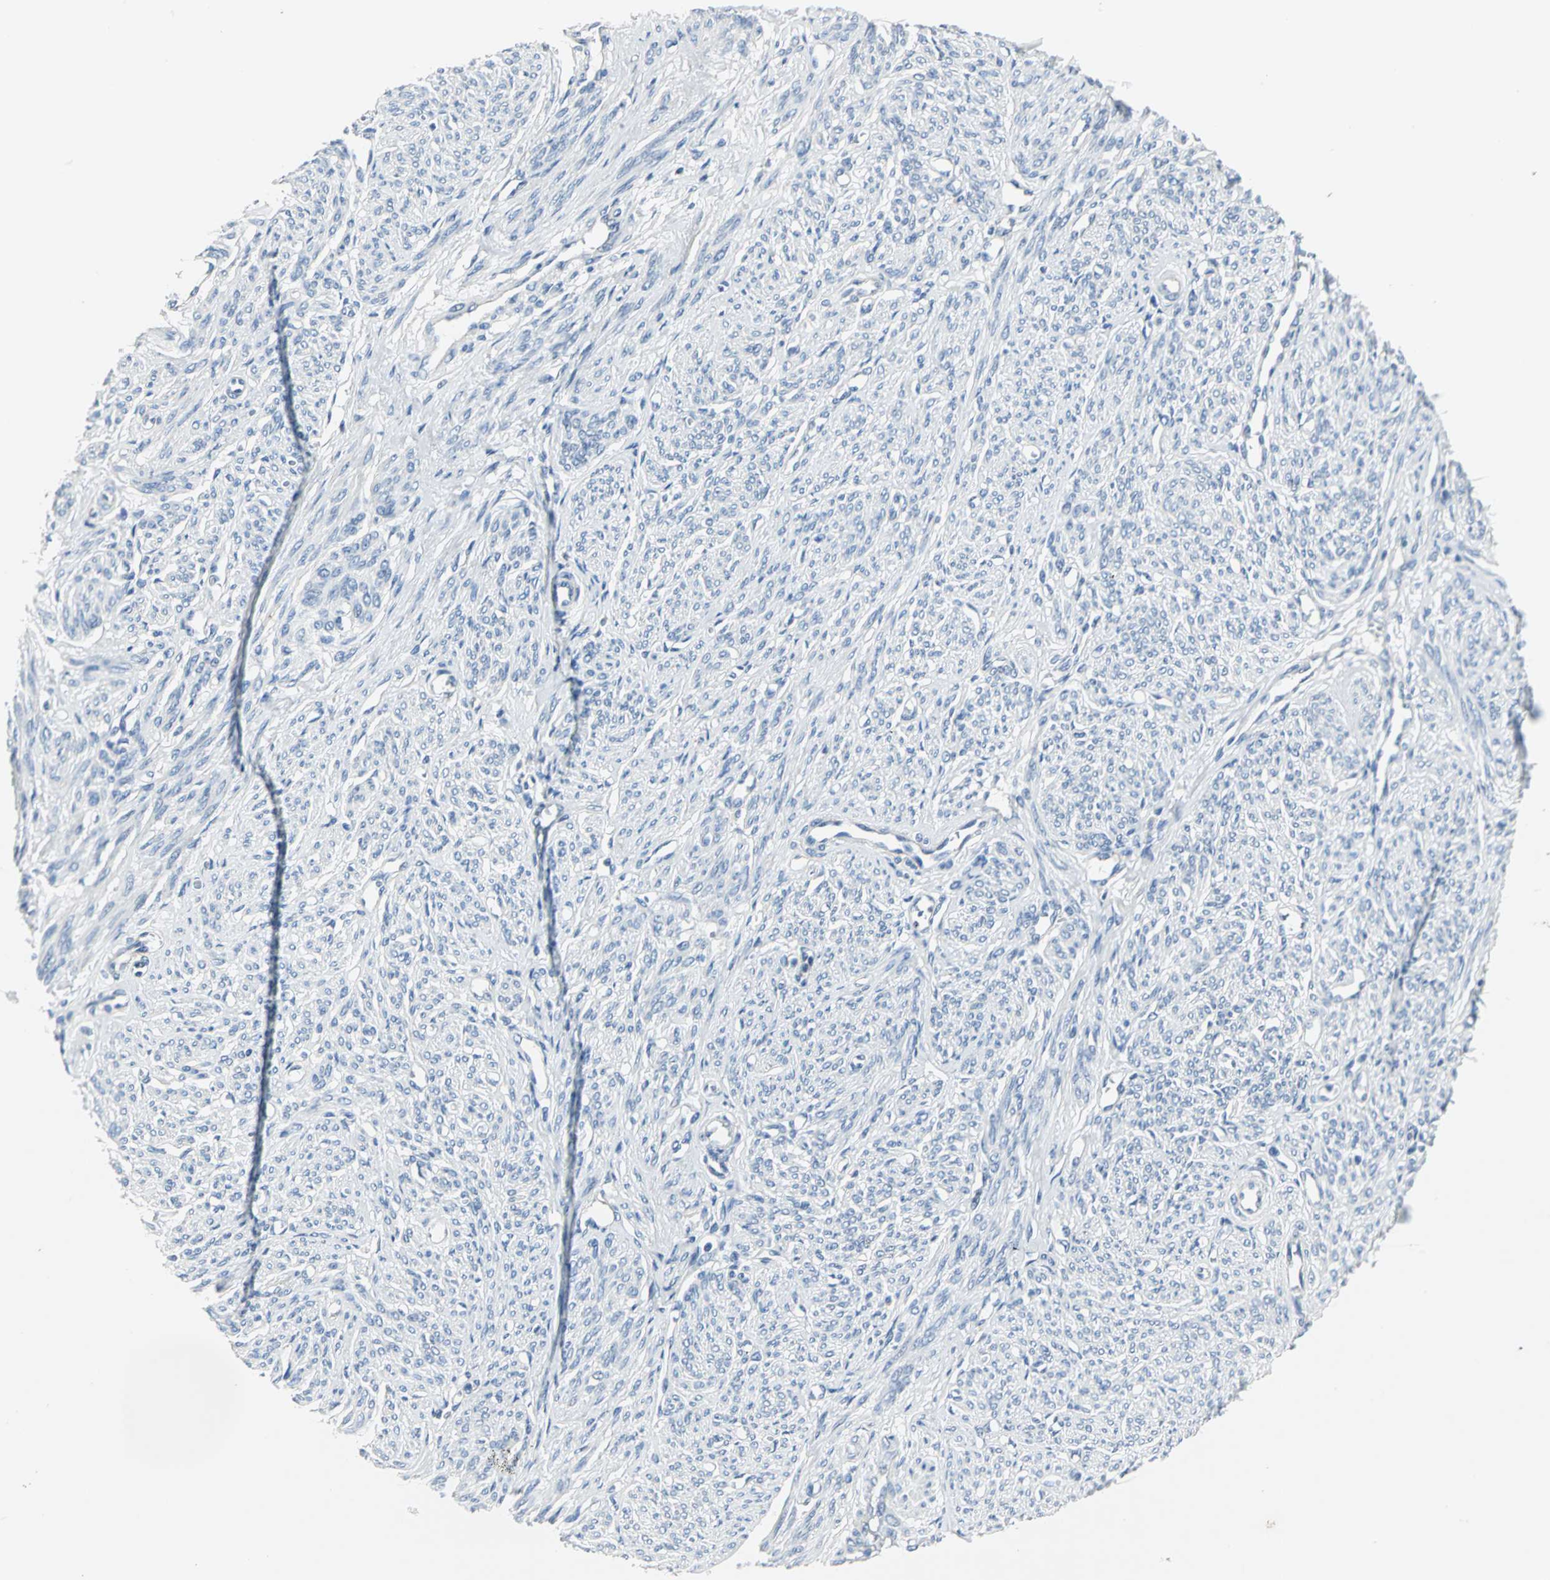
{"staining": {"intensity": "negative", "quantity": "none", "location": "none"}, "tissue": "smooth muscle", "cell_type": "Smooth muscle cells", "image_type": "normal", "snomed": [{"axis": "morphology", "description": "Normal tissue, NOS"}, {"axis": "topography", "description": "Smooth muscle"}], "caption": "Human smooth muscle stained for a protein using immunohistochemistry exhibits no positivity in smooth muscle cells.", "gene": "RIPOR1", "patient": {"sex": "female", "age": 65}}